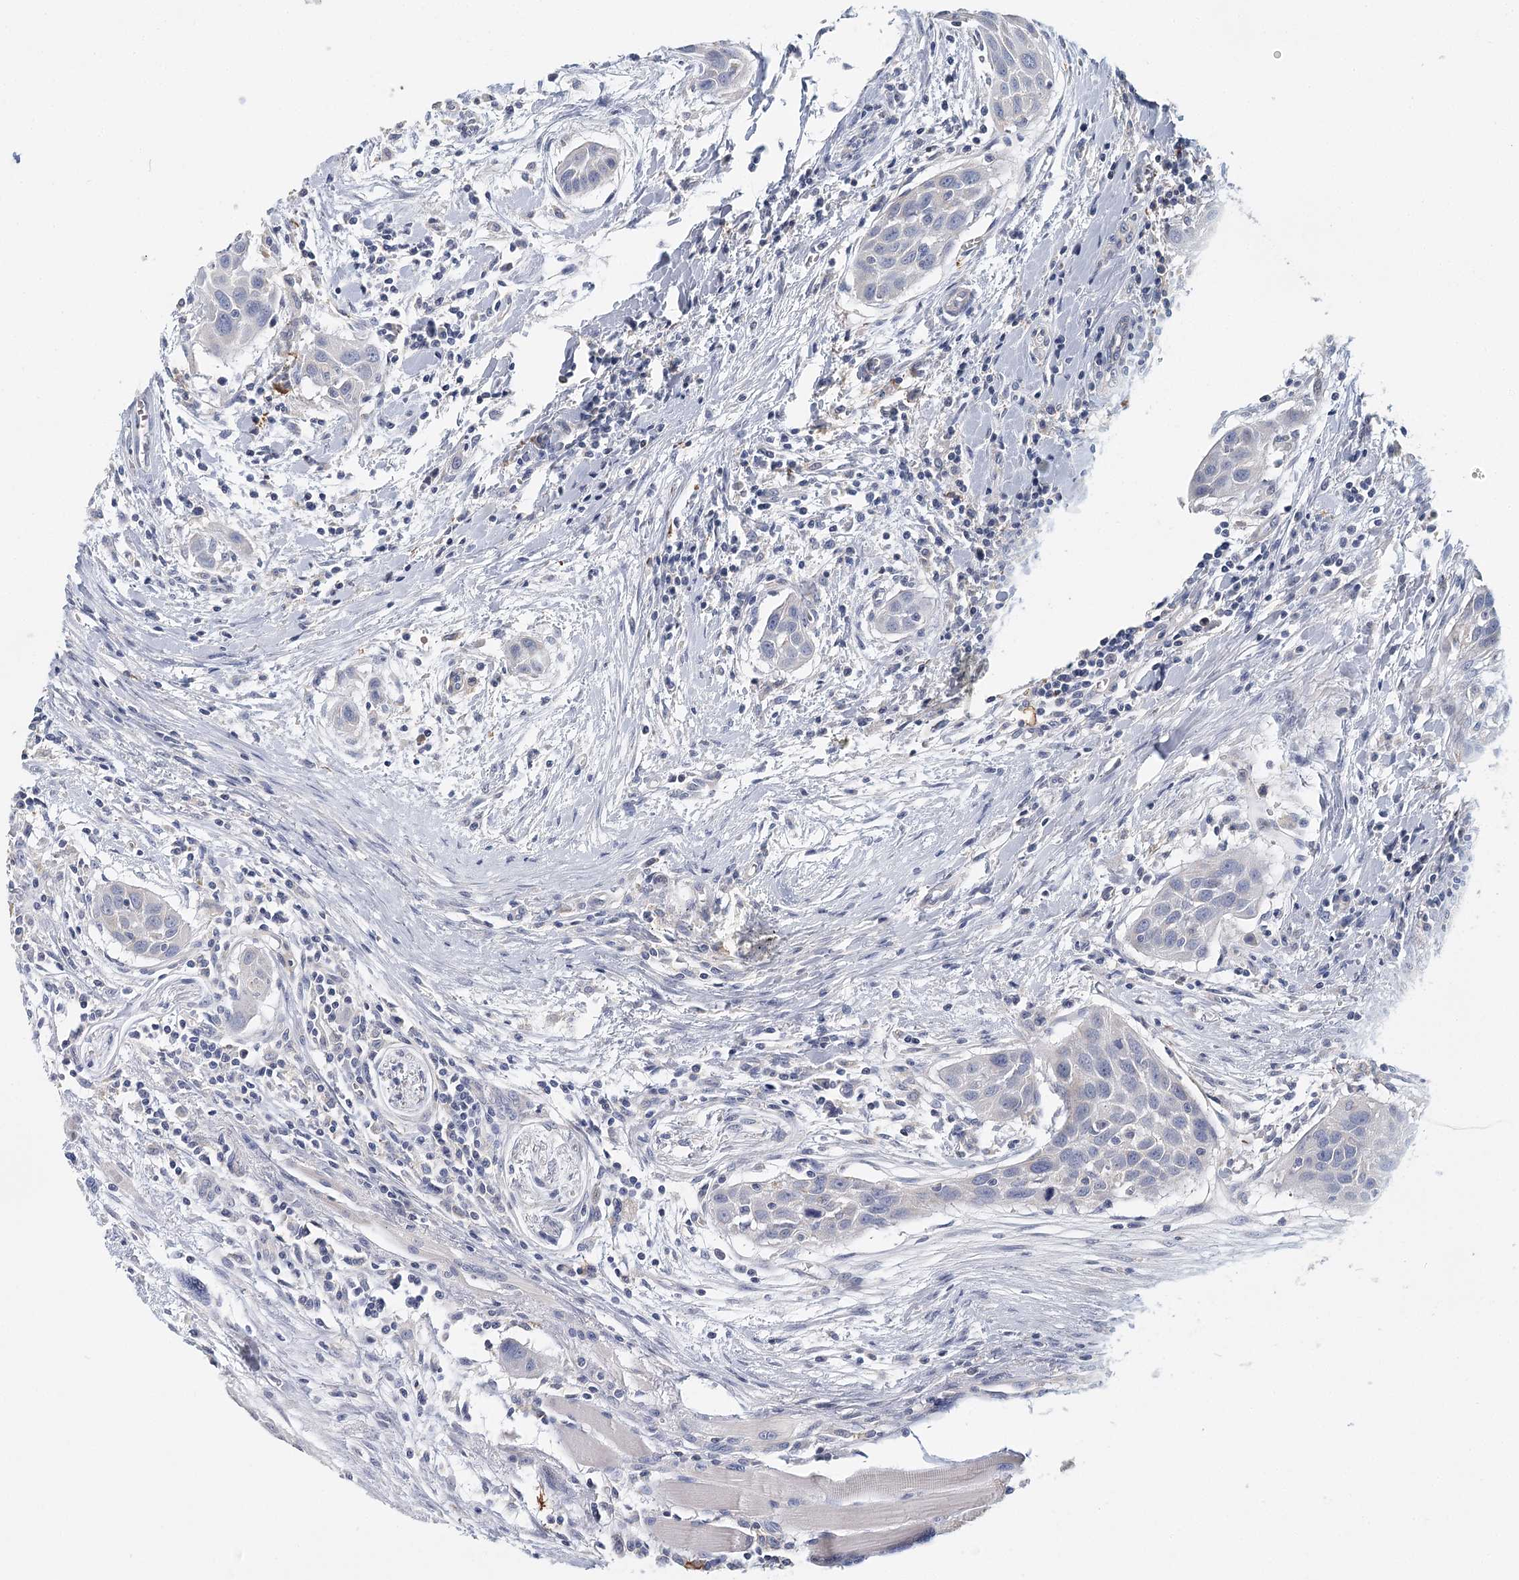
{"staining": {"intensity": "negative", "quantity": "none", "location": "none"}, "tissue": "head and neck cancer", "cell_type": "Tumor cells", "image_type": "cancer", "snomed": [{"axis": "morphology", "description": "Squamous cell carcinoma, NOS"}, {"axis": "topography", "description": "Oral tissue"}, {"axis": "topography", "description": "Head-Neck"}], "caption": "Tumor cells show no significant protein positivity in head and neck squamous cell carcinoma.", "gene": "ARHGAP44", "patient": {"sex": "female", "age": 50}}